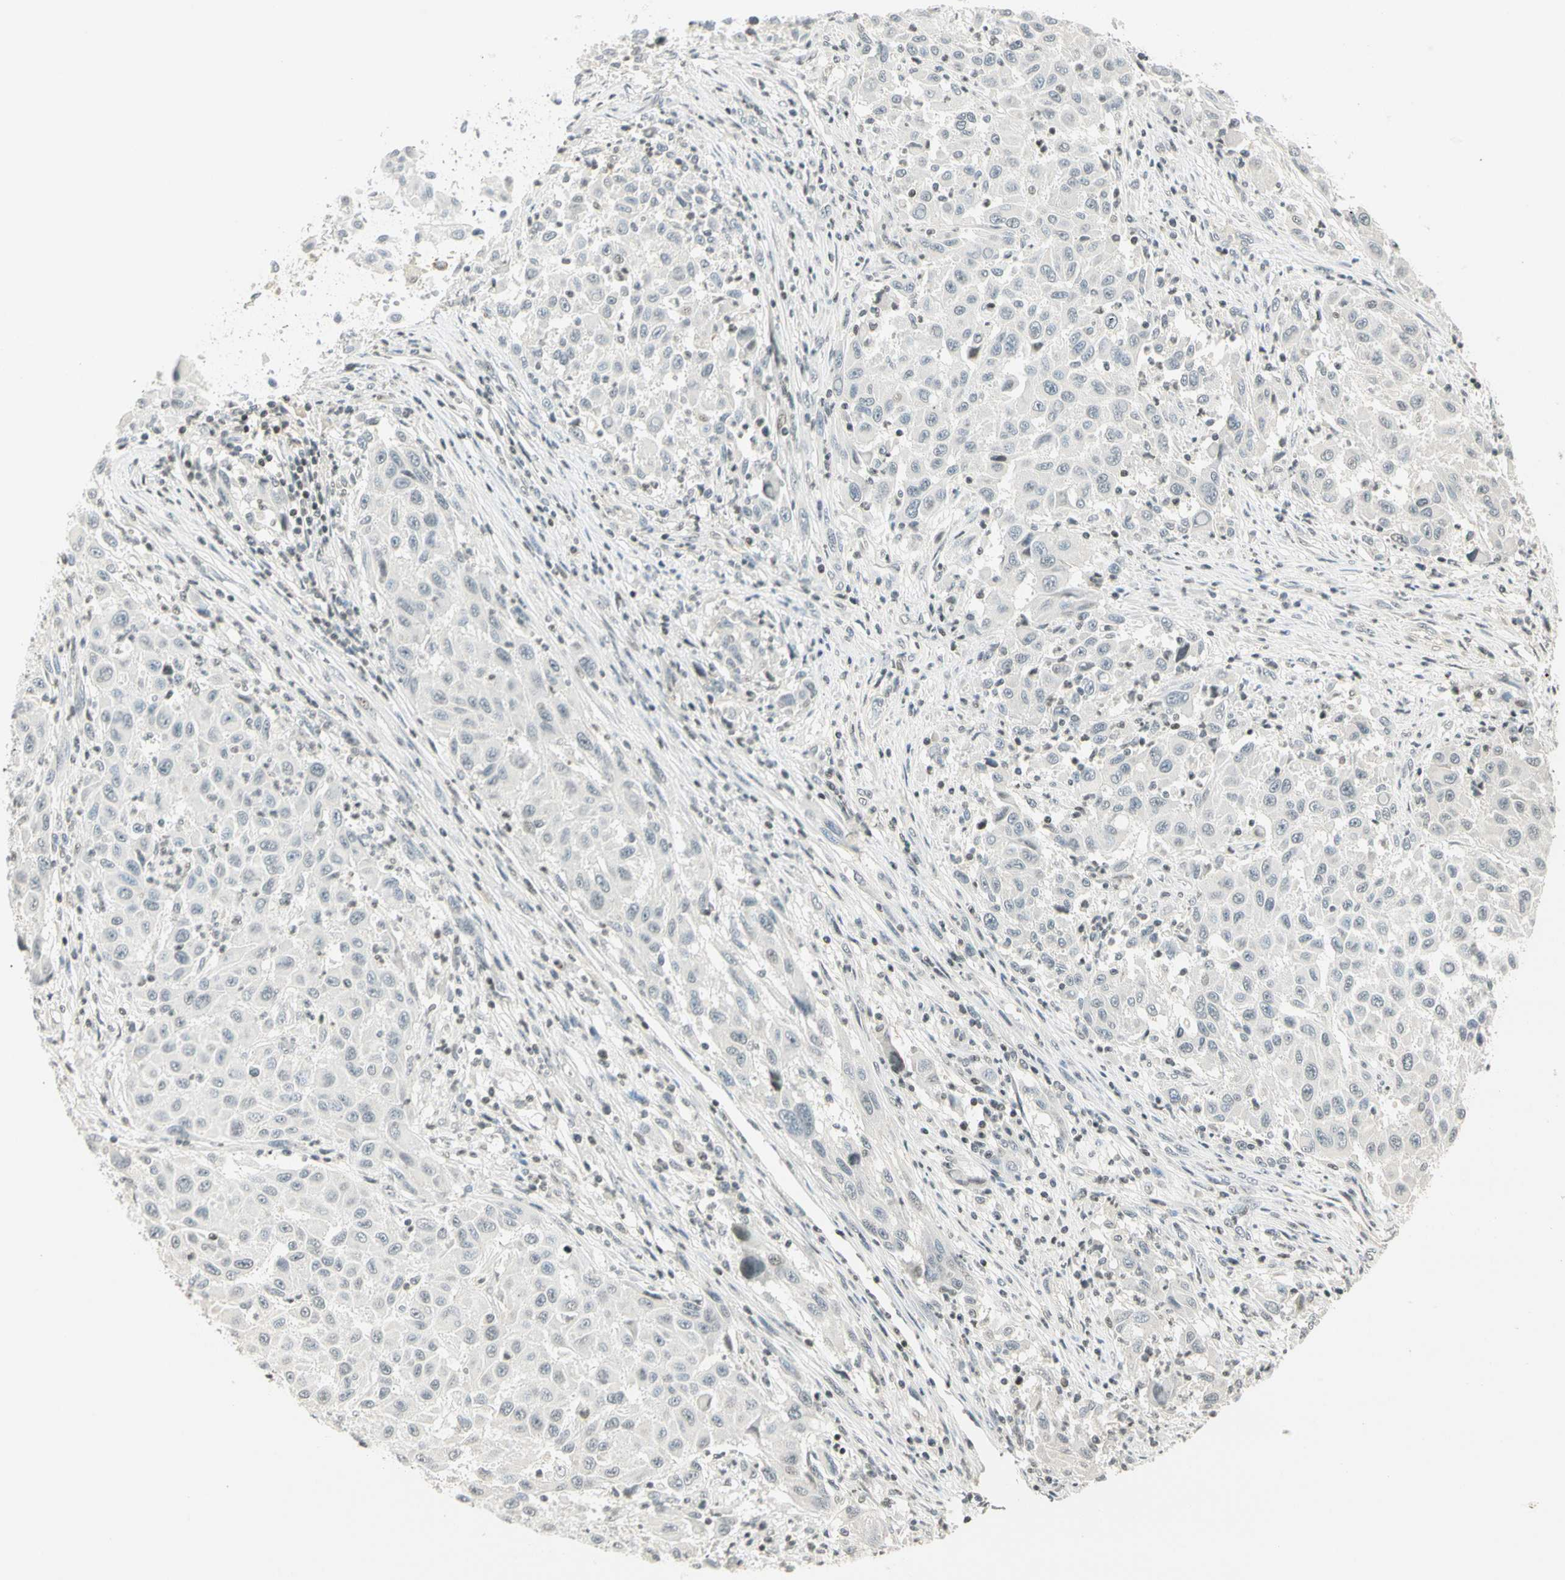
{"staining": {"intensity": "weak", "quantity": "<25%", "location": "nuclear"}, "tissue": "melanoma", "cell_type": "Tumor cells", "image_type": "cancer", "snomed": [{"axis": "morphology", "description": "Malignant melanoma, Metastatic site"}, {"axis": "topography", "description": "Lymph node"}], "caption": "Immunohistochemistry of human melanoma reveals no positivity in tumor cells. Brightfield microscopy of immunohistochemistry stained with DAB (3,3'-diaminobenzidine) (brown) and hematoxylin (blue), captured at high magnification.", "gene": "SMAD3", "patient": {"sex": "male", "age": 61}}